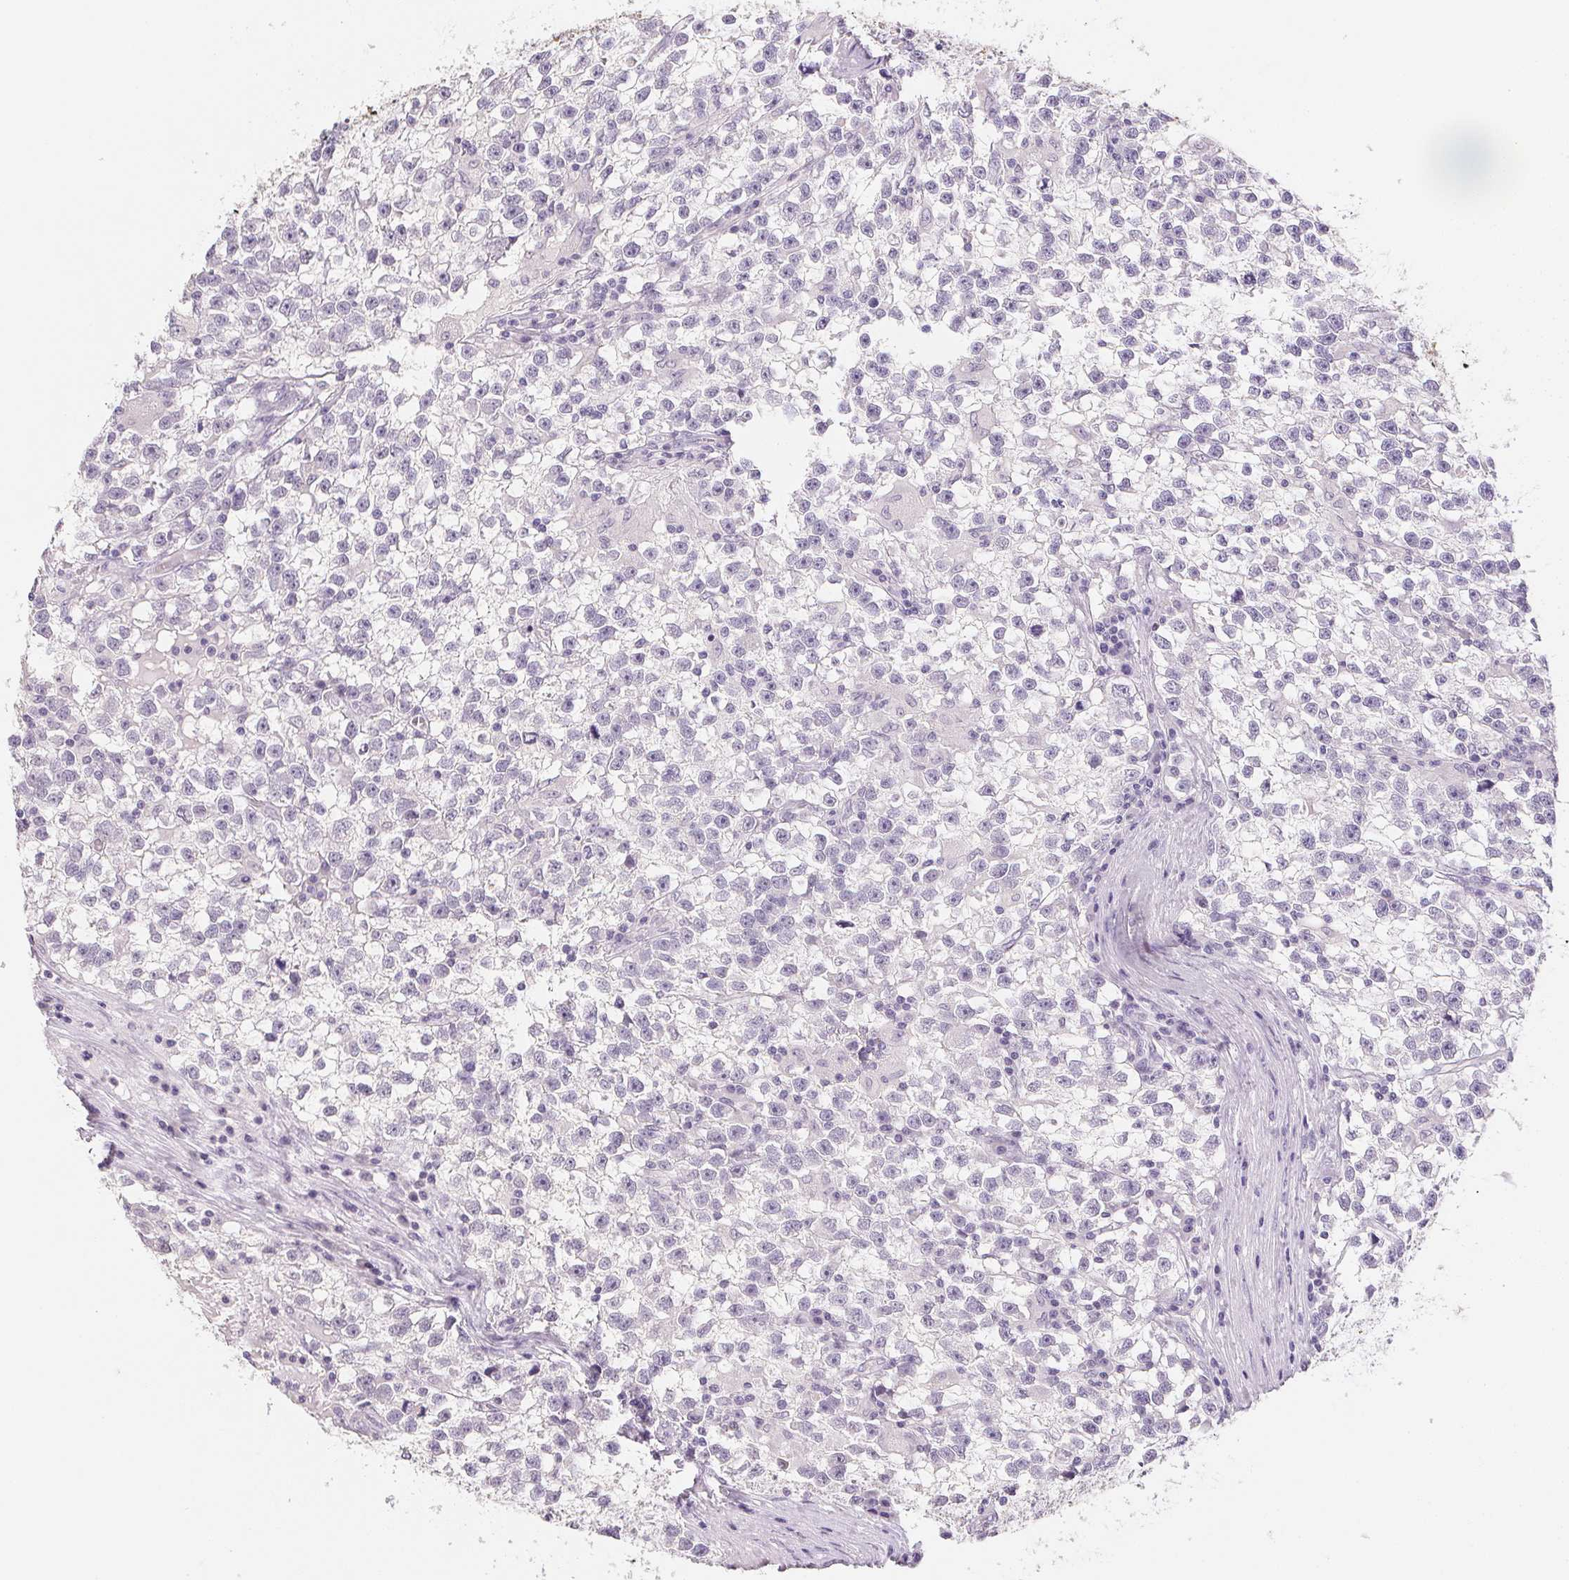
{"staining": {"intensity": "negative", "quantity": "none", "location": "none"}, "tissue": "testis cancer", "cell_type": "Tumor cells", "image_type": "cancer", "snomed": [{"axis": "morphology", "description": "Seminoma, NOS"}, {"axis": "topography", "description": "Testis"}], "caption": "DAB immunohistochemical staining of human testis cancer displays no significant expression in tumor cells.", "gene": "PPY", "patient": {"sex": "male", "age": 31}}